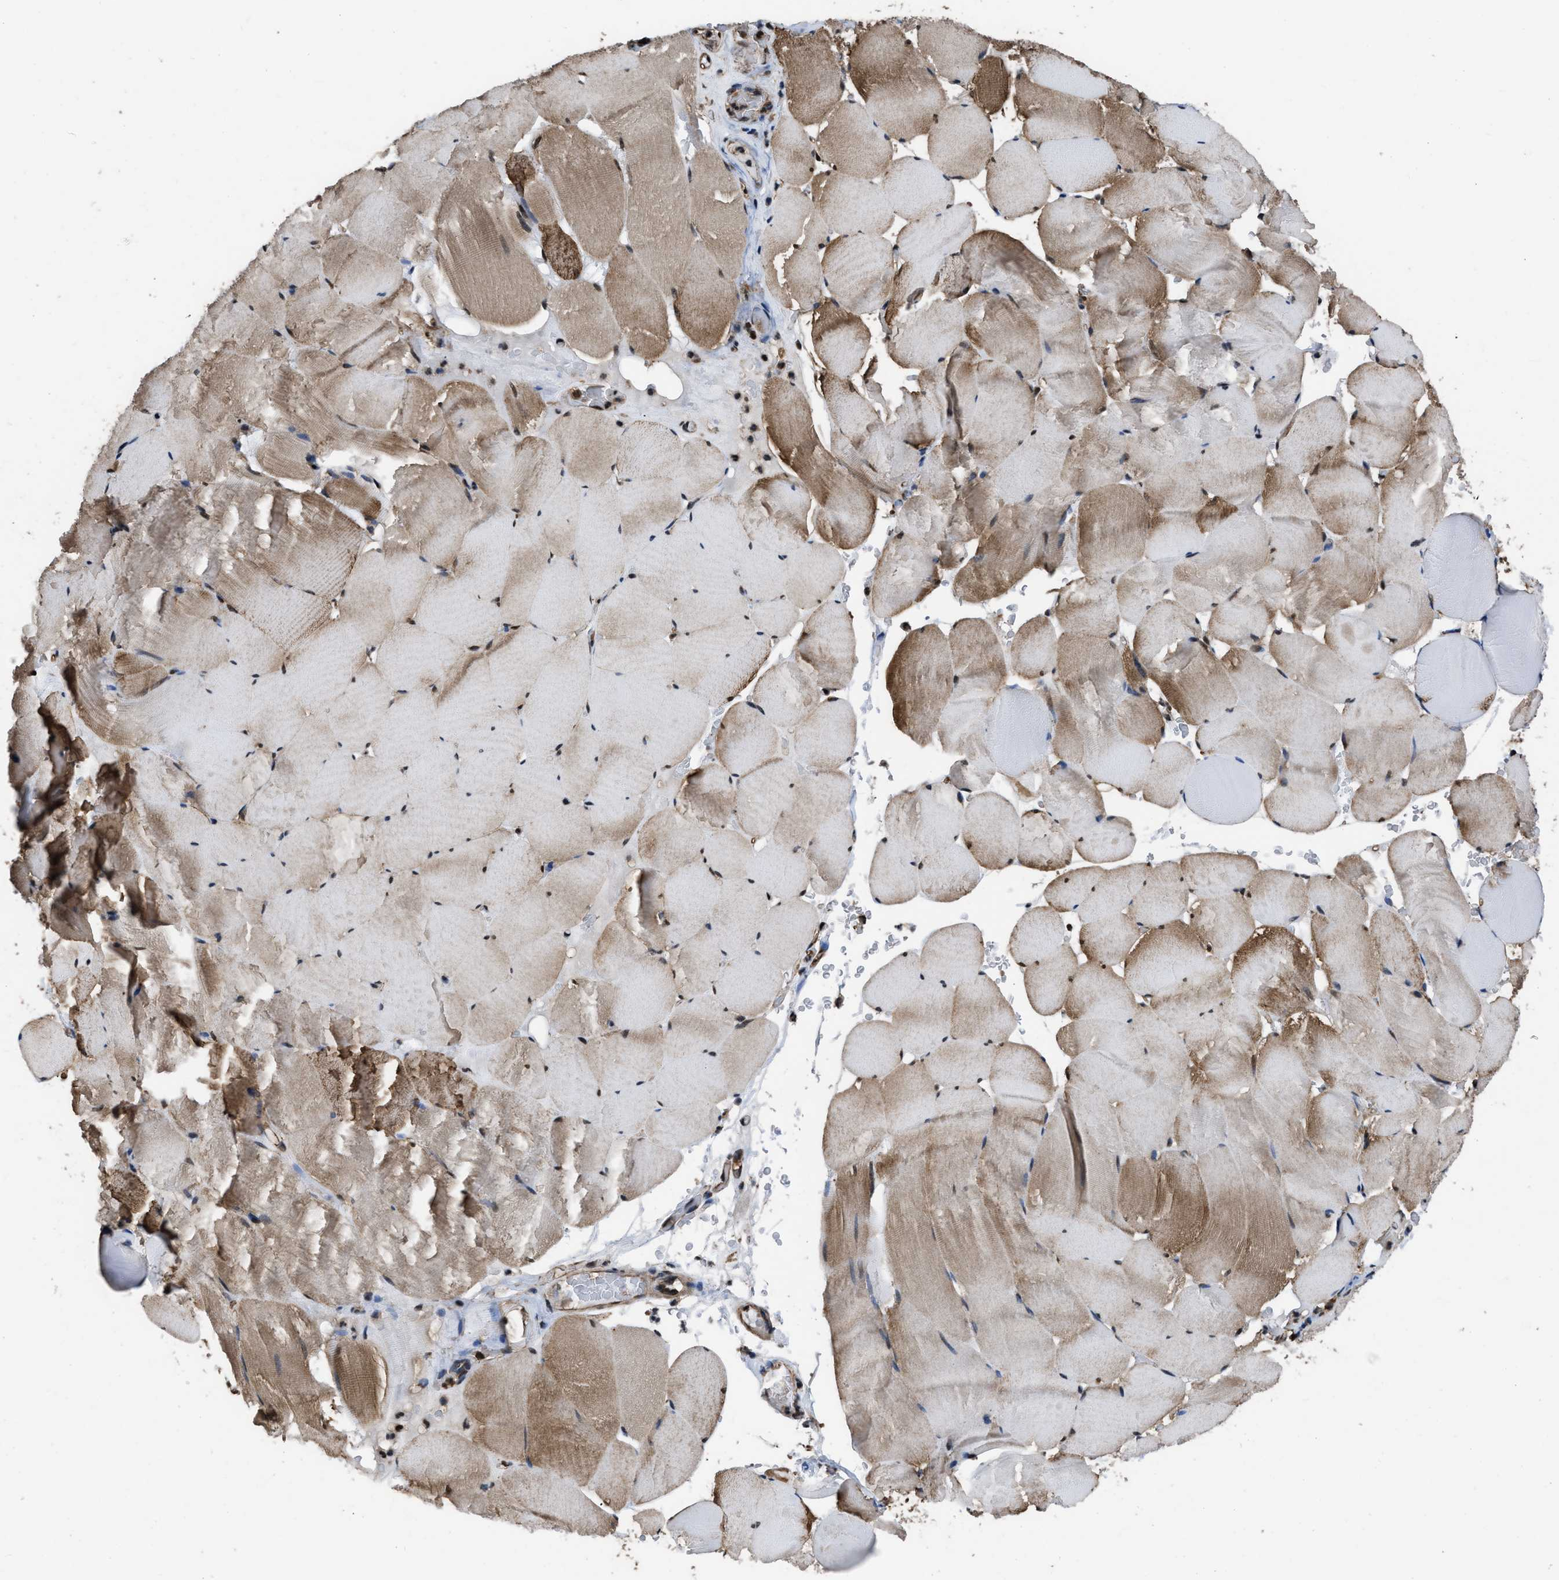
{"staining": {"intensity": "moderate", "quantity": "25%-75%", "location": "cytoplasmic/membranous,nuclear"}, "tissue": "skeletal muscle", "cell_type": "Myocytes", "image_type": "normal", "snomed": [{"axis": "morphology", "description": "Normal tissue, NOS"}, {"axis": "topography", "description": "Skeletal muscle"}], "caption": "A photomicrograph of human skeletal muscle stained for a protein demonstrates moderate cytoplasmic/membranous,nuclear brown staining in myocytes. (DAB (3,3'-diaminobenzidine) IHC with brightfield microscopy, high magnification).", "gene": "FNTA", "patient": {"sex": "male", "age": 62}}